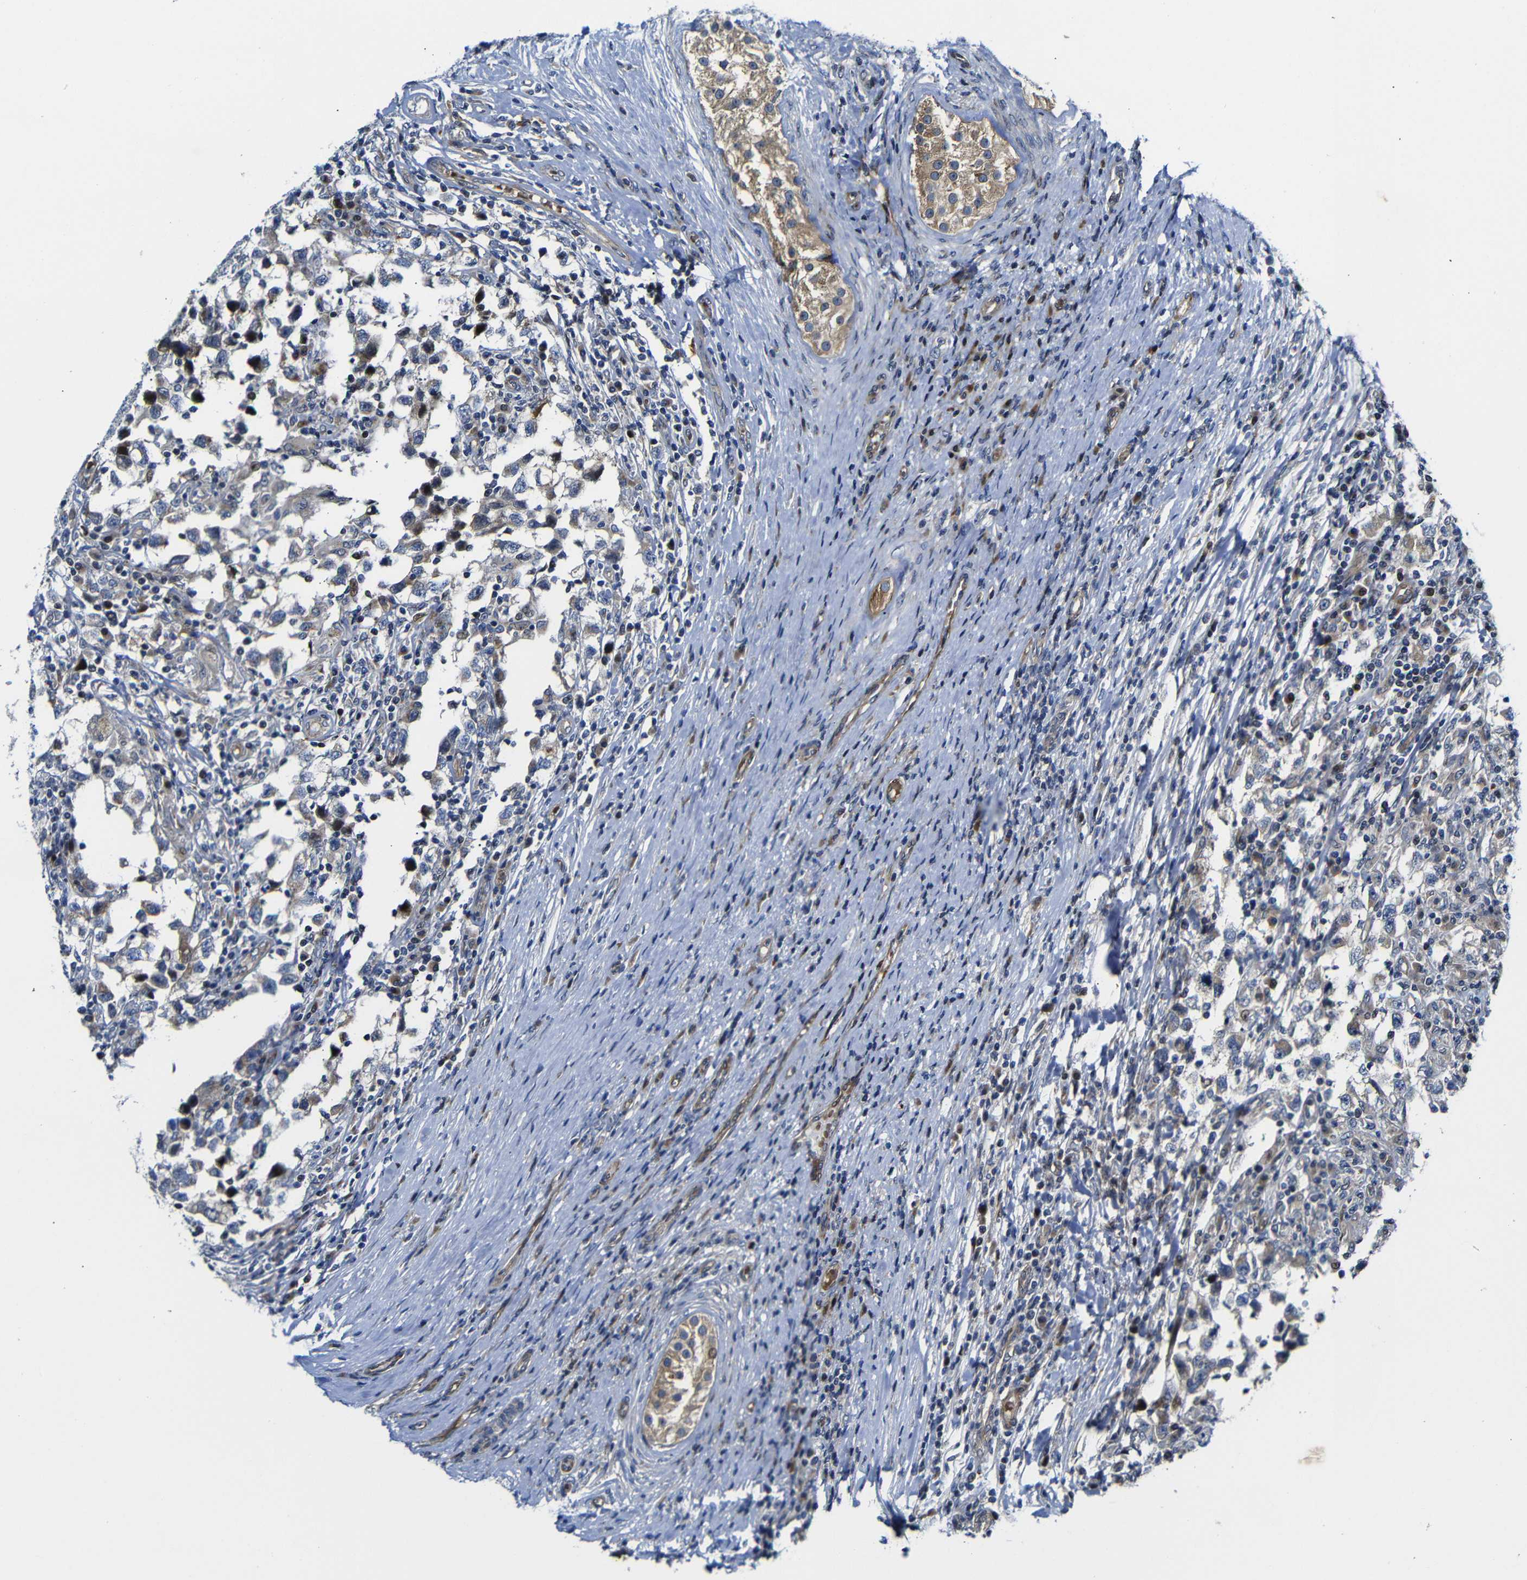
{"staining": {"intensity": "weak", "quantity": "25%-75%", "location": "cytoplasmic/membranous"}, "tissue": "testis cancer", "cell_type": "Tumor cells", "image_type": "cancer", "snomed": [{"axis": "morphology", "description": "Carcinoma, Embryonal, NOS"}, {"axis": "topography", "description": "Testis"}], "caption": "Tumor cells display low levels of weak cytoplasmic/membranous expression in about 25%-75% of cells in human testis embryonal carcinoma. (DAB IHC with brightfield microscopy, high magnification).", "gene": "PARP14", "patient": {"sex": "male", "age": 21}}